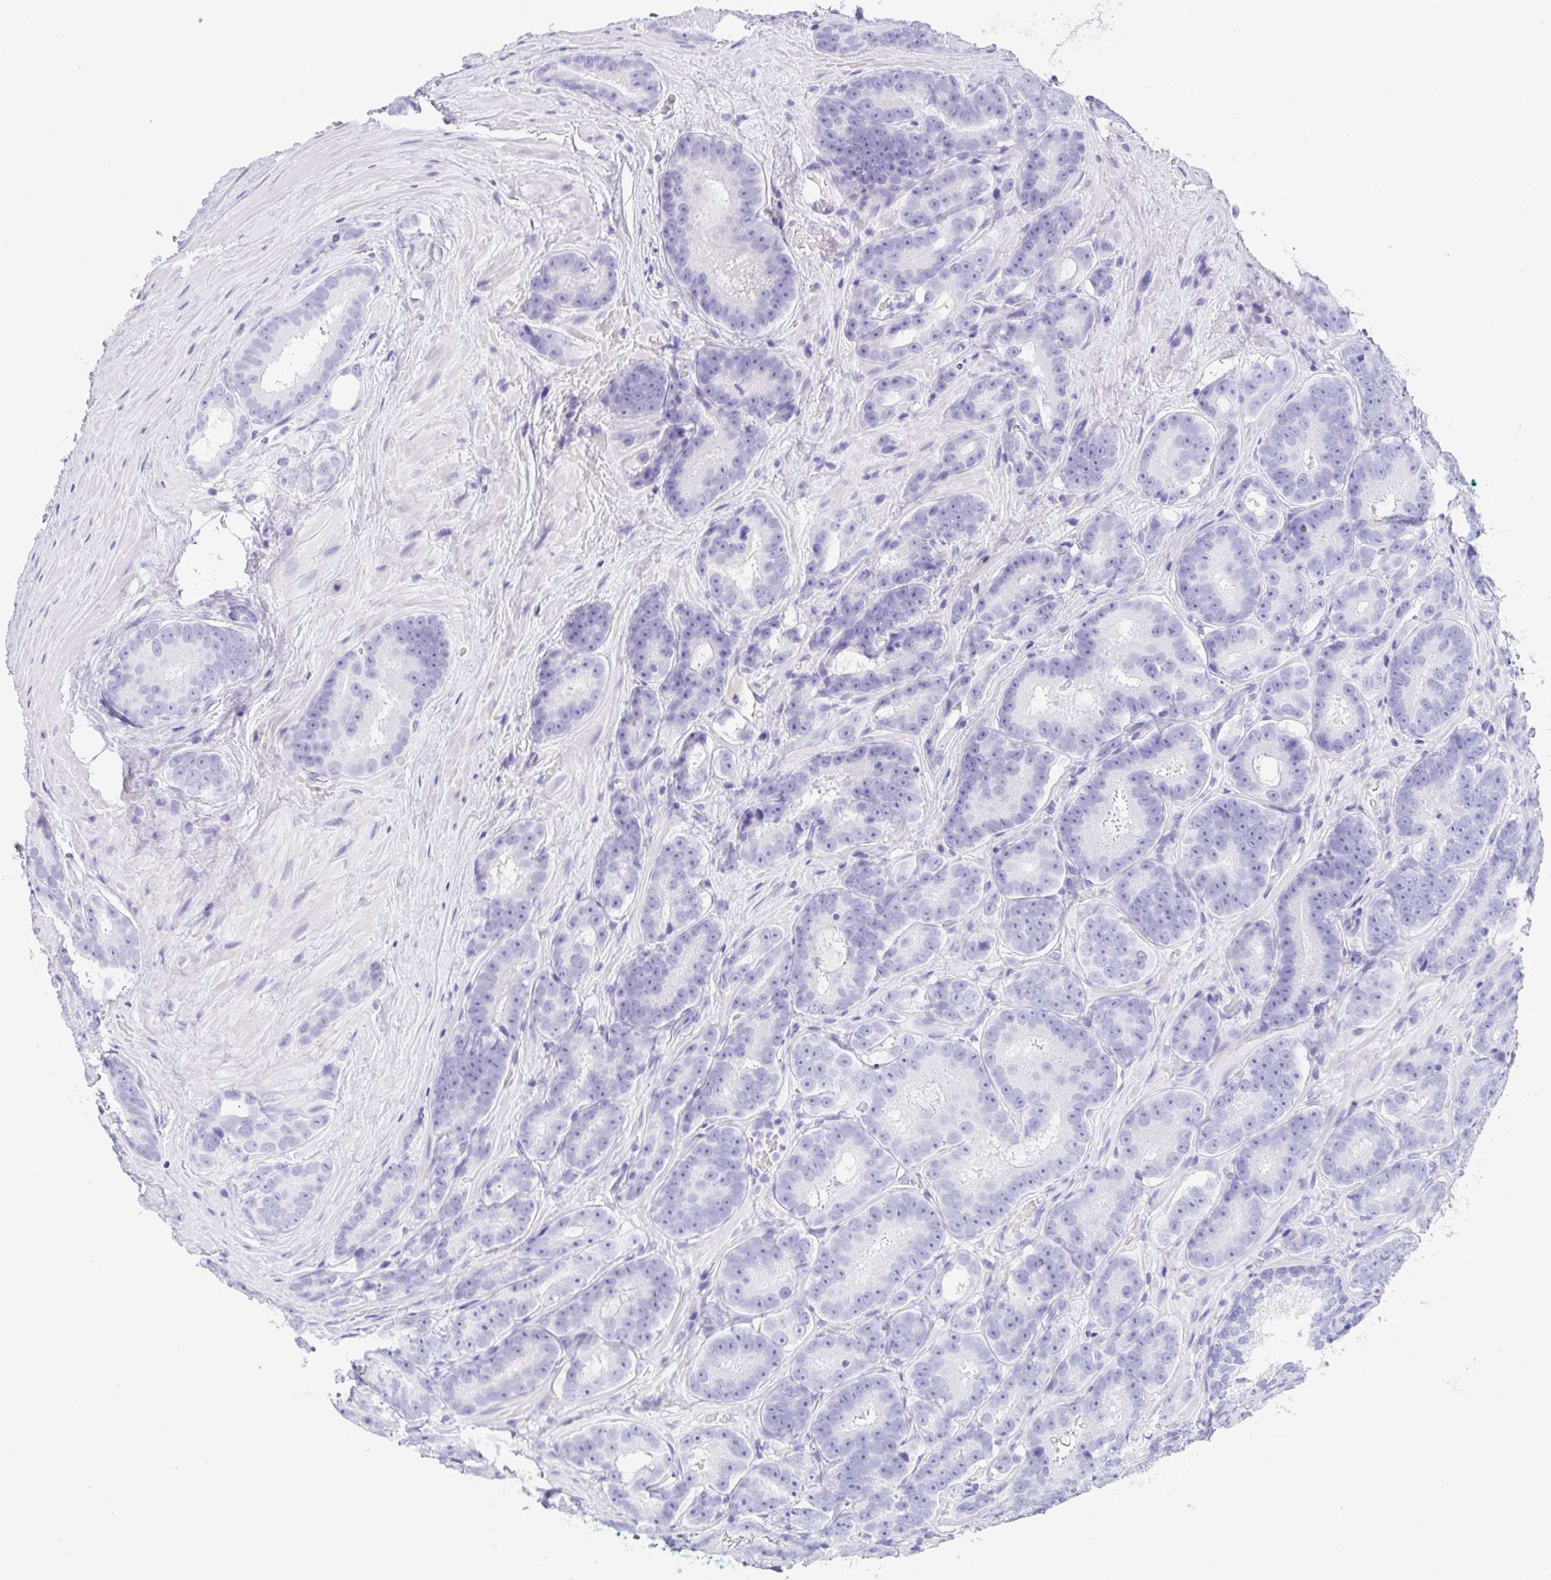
{"staining": {"intensity": "negative", "quantity": "none", "location": "none"}, "tissue": "prostate cancer", "cell_type": "Tumor cells", "image_type": "cancer", "snomed": [{"axis": "morphology", "description": "Adenocarcinoma, Low grade"}, {"axis": "topography", "description": "Prostate"}], "caption": "A high-resolution histopathology image shows immunohistochemistry (IHC) staining of prostate cancer, which exhibits no significant expression in tumor cells.", "gene": "CPA1", "patient": {"sex": "male", "age": 62}}